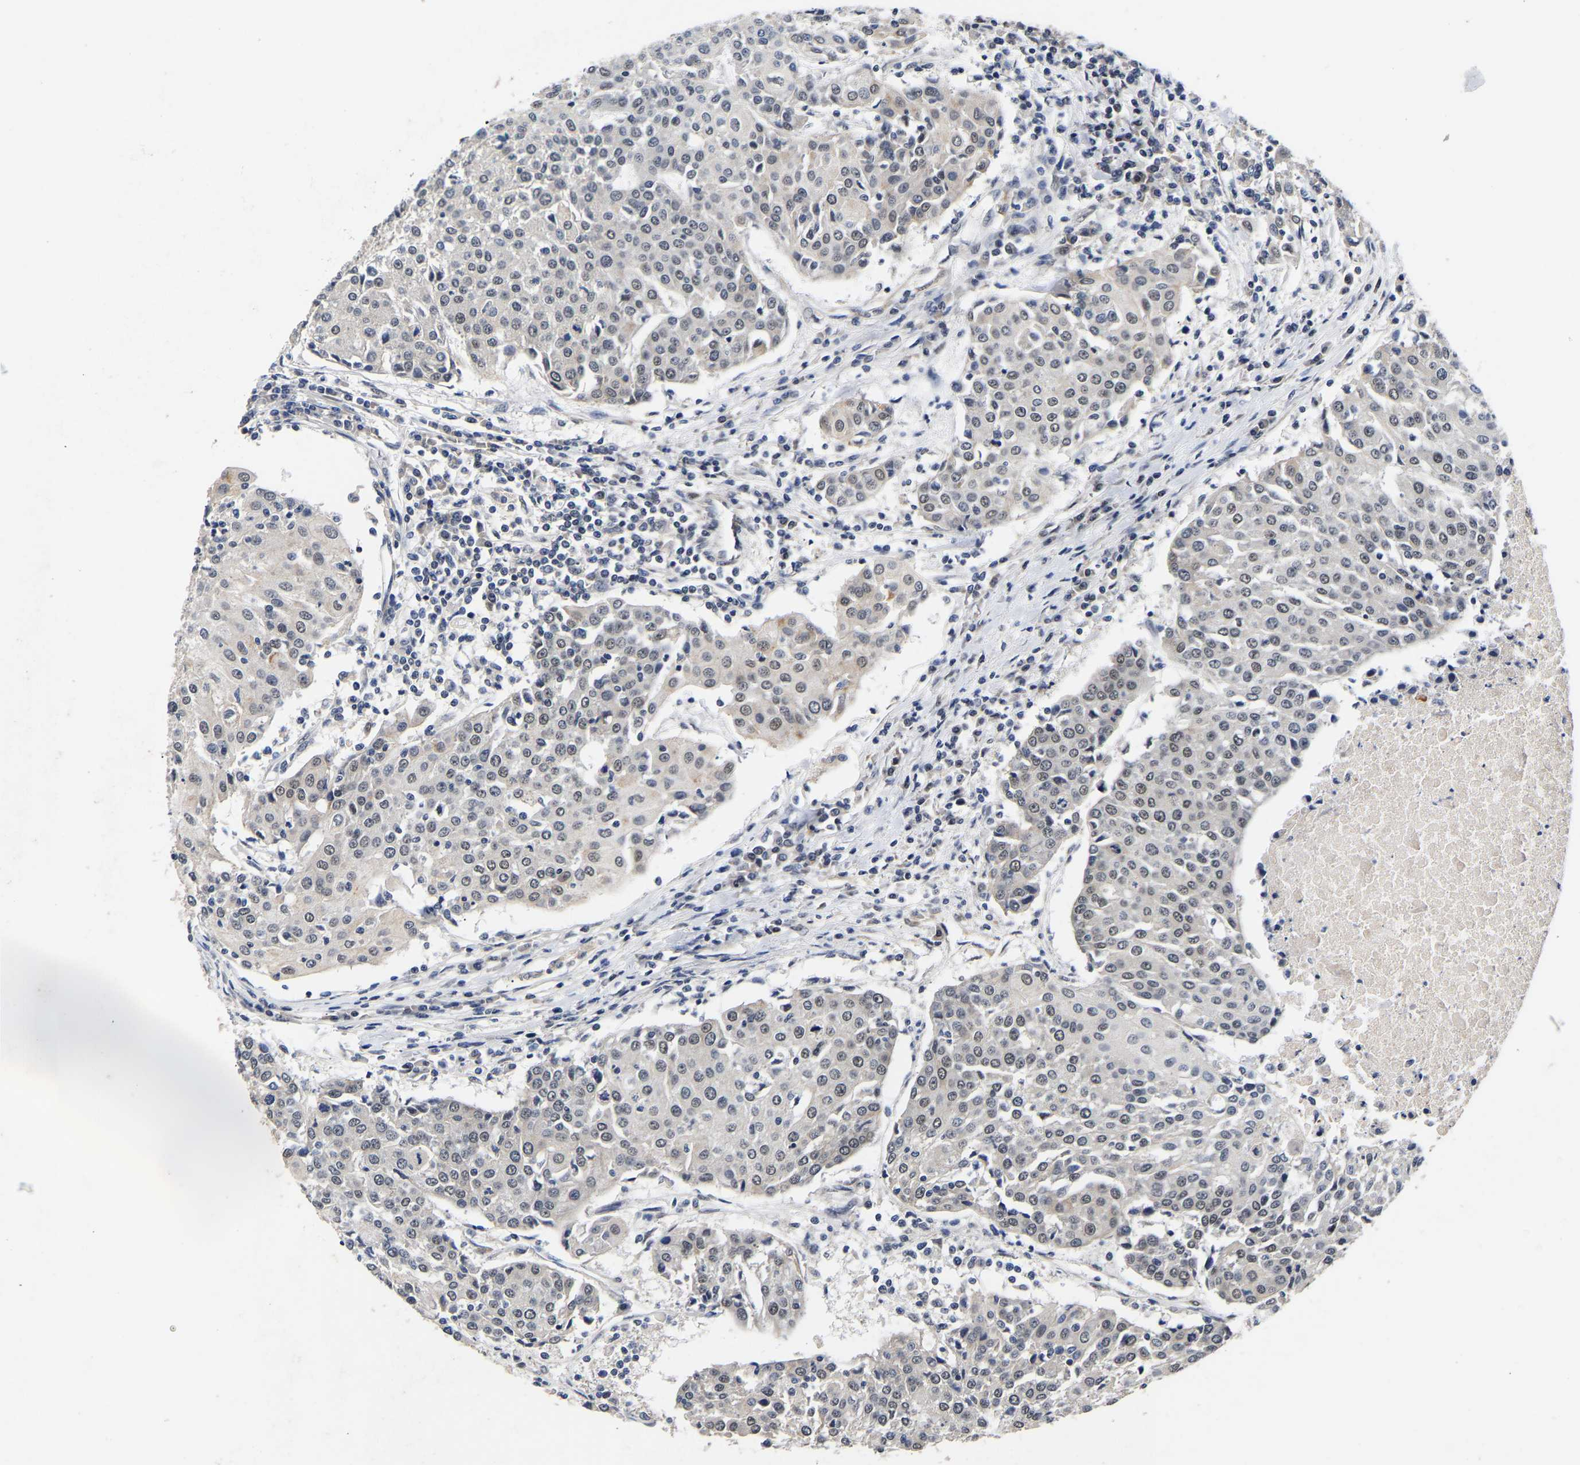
{"staining": {"intensity": "weak", "quantity": "25%-75%", "location": "nuclear"}, "tissue": "urothelial cancer", "cell_type": "Tumor cells", "image_type": "cancer", "snomed": [{"axis": "morphology", "description": "Urothelial carcinoma, High grade"}, {"axis": "topography", "description": "Urinary bladder"}], "caption": "The immunohistochemical stain labels weak nuclear positivity in tumor cells of high-grade urothelial carcinoma tissue. (Stains: DAB in brown, nuclei in blue, Microscopy: brightfield microscopy at high magnification).", "gene": "METTL16", "patient": {"sex": "female", "age": 85}}